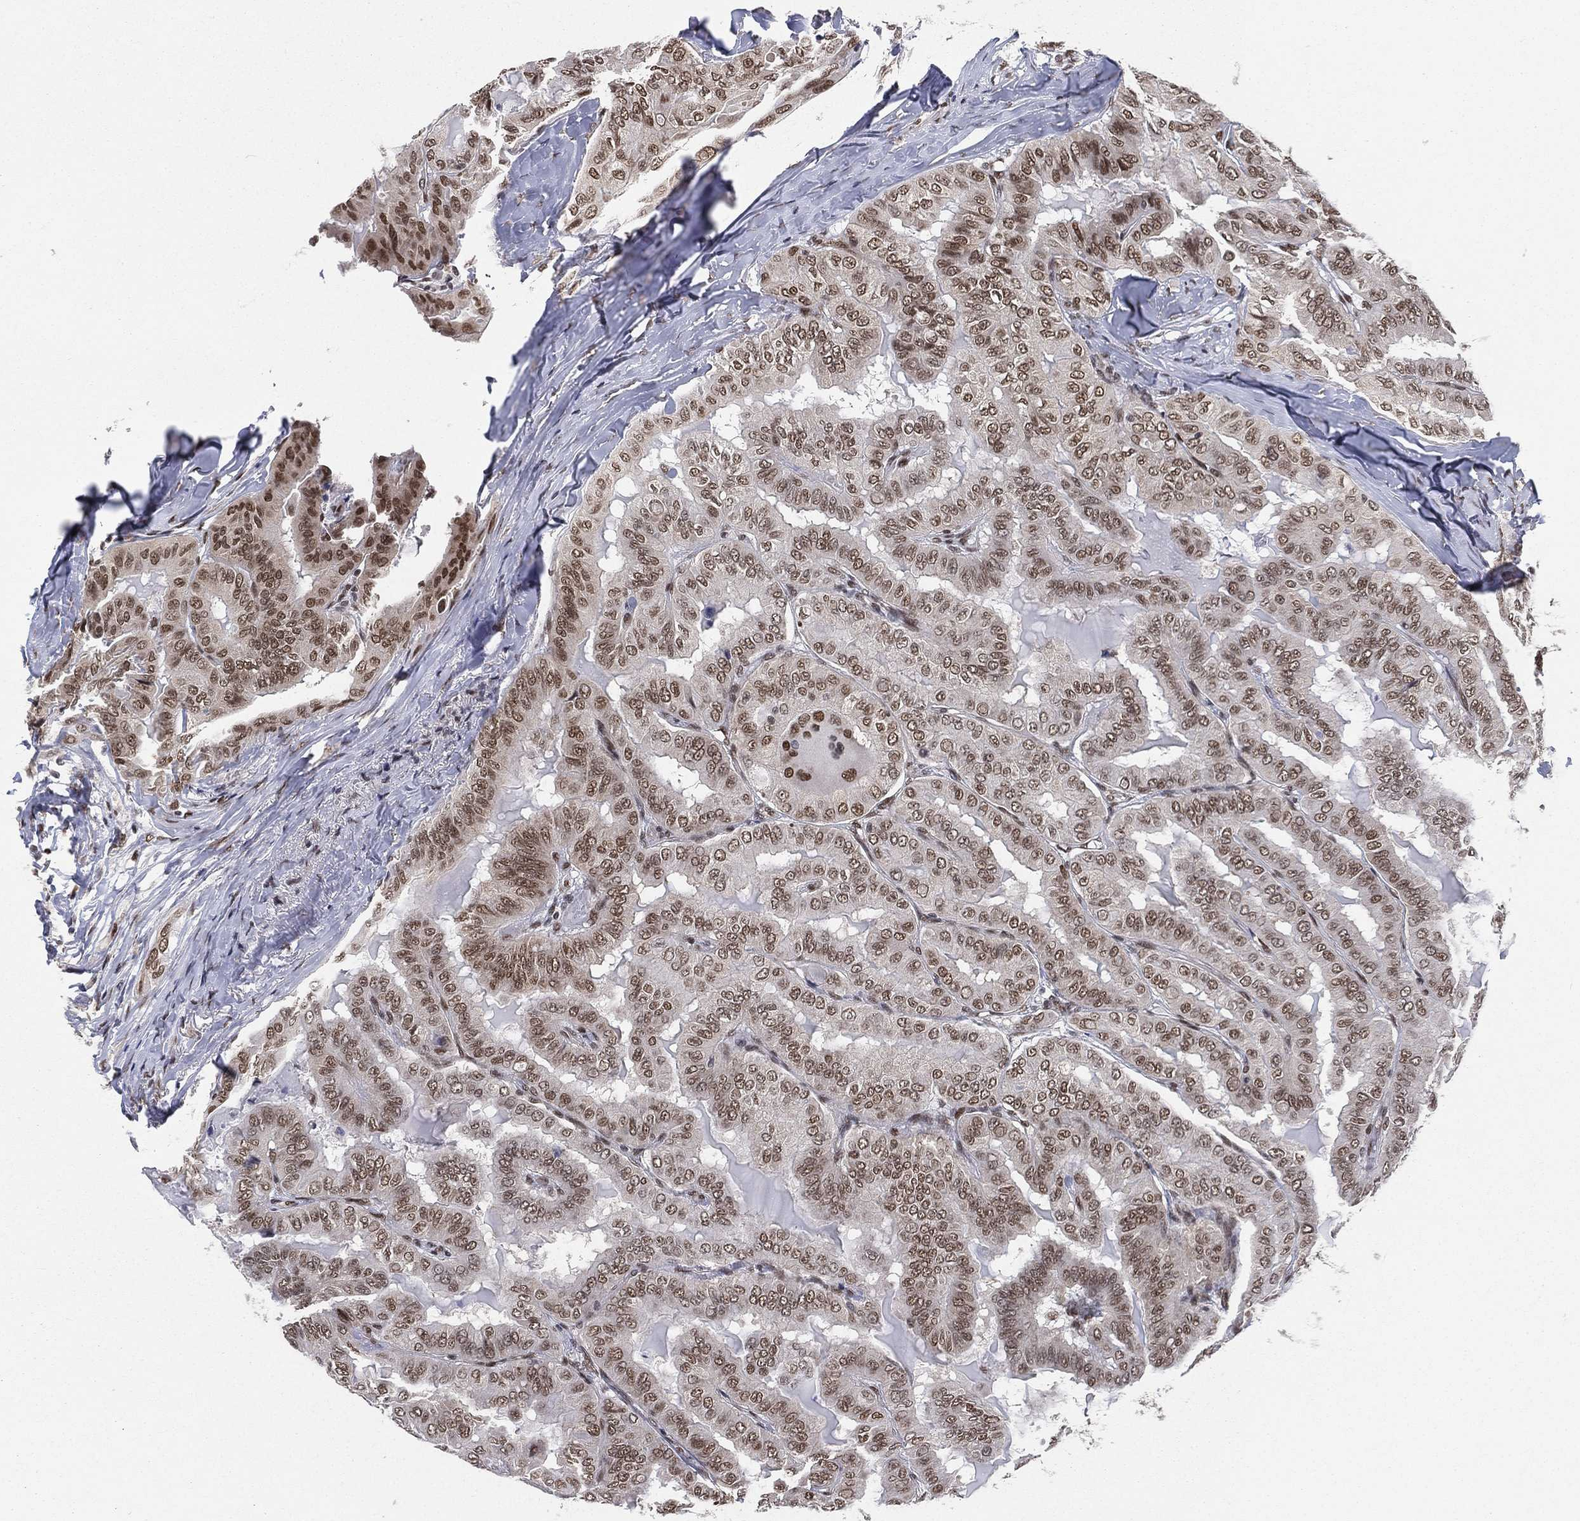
{"staining": {"intensity": "moderate", "quantity": ">75%", "location": "nuclear"}, "tissue": "thyroid cancer", "cell_type": "Tumor cells", "image_type": "cancer", "snomed": [{"axis": "morphology", "description": "Papillary adenocarcinoma, NOS"}, {"axis": "topography", "description": "Thyroid gland"}], "caption": "There is medium levels of moderate nuclear positivity in tumor cells of thyroid cancer (papillary adenocarcinoma), as demonstrated by immunohistochemical staining (brown color).", "gene": "FUBP3", "patient": {"sex": "female", "age": 68}}